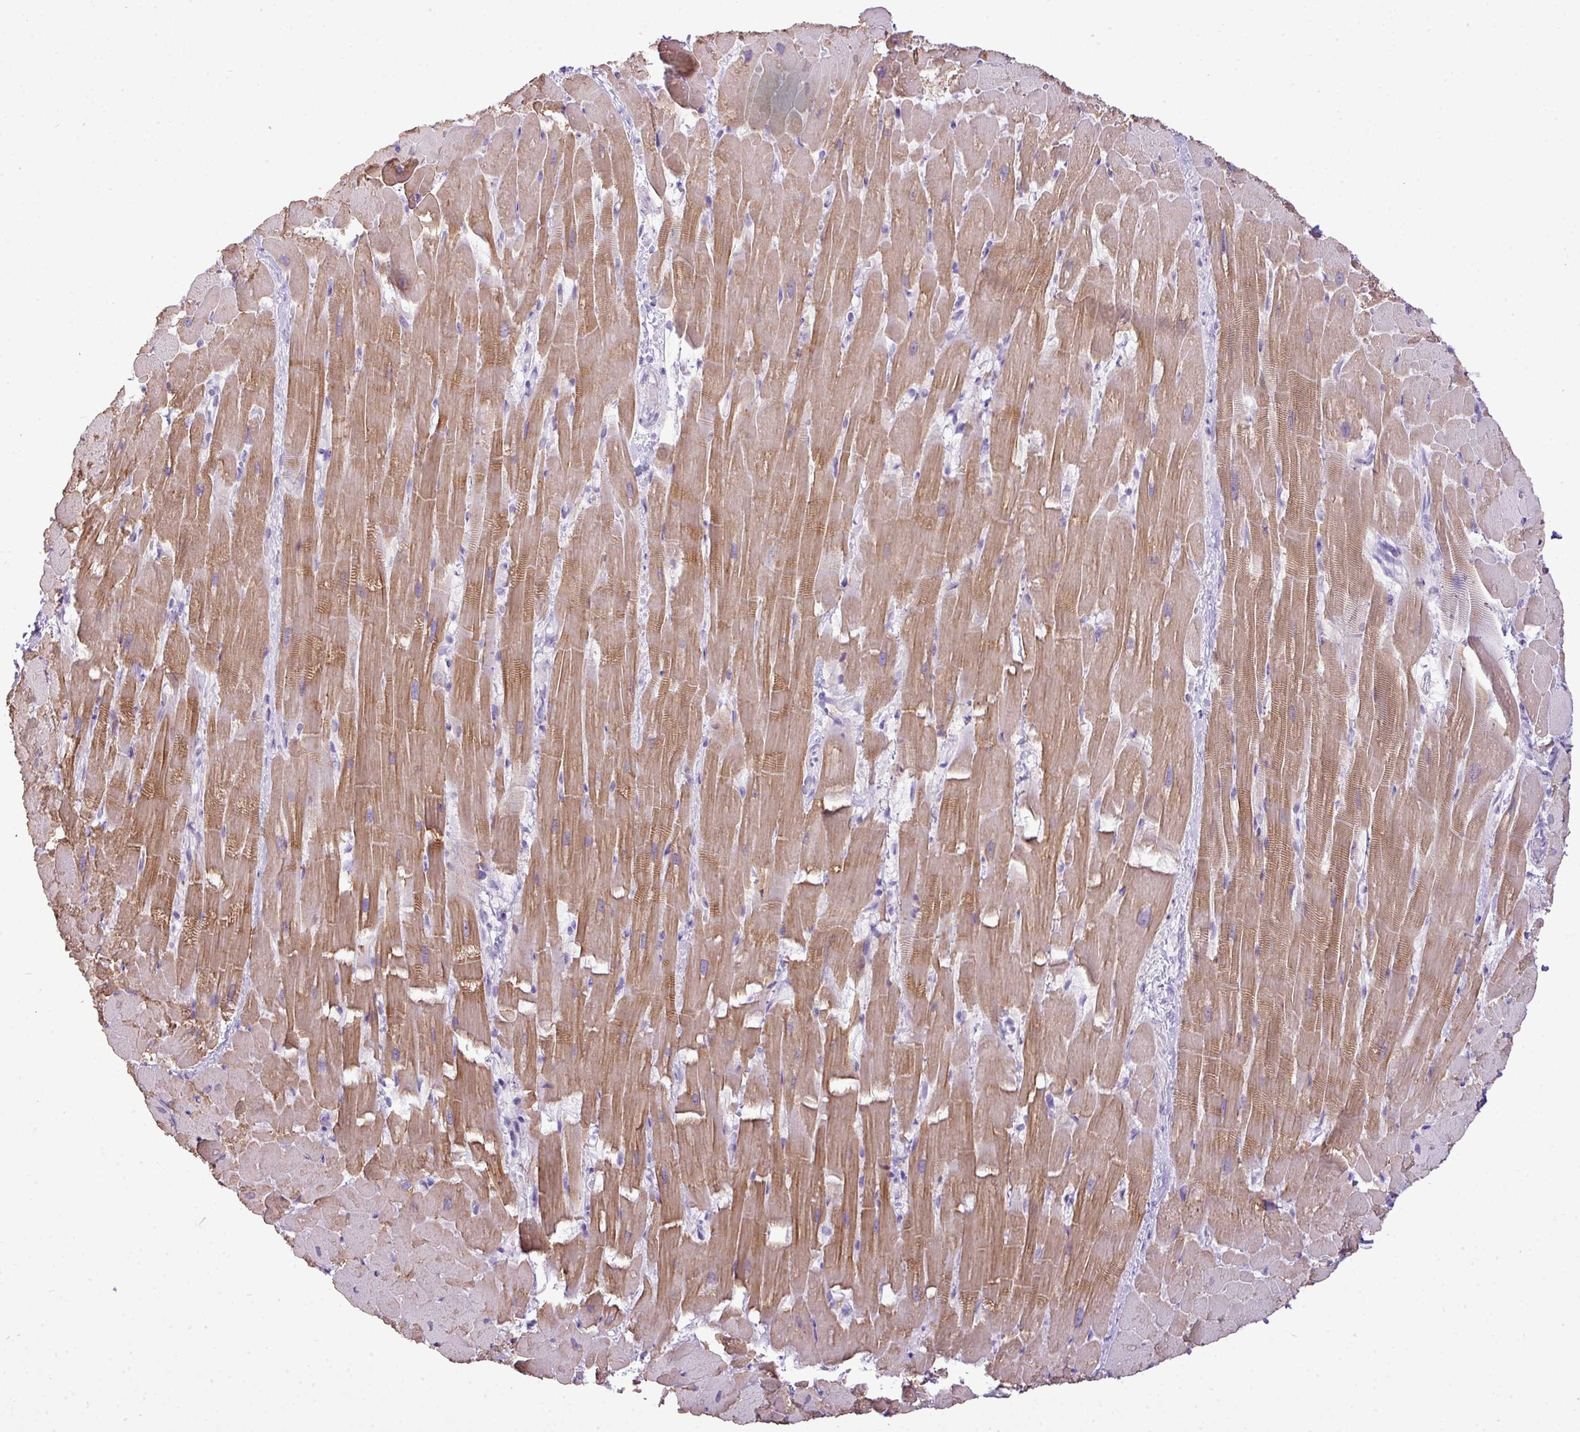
{"staining": {"intensity": "moderate", "quantity": "25%-75%", "location": "cytoplasmic/membranous"}, "tissue": "heart muscle", "cell_type": "Cardiomyocytes", "image_type": "normal", "snomed": [{"axis": "morphology", "description": "Normal tissue, NOS"}, {"axis": "topography", "description": "Heart"}], "caption": "A micrograph of human heart muscle stained for a protein exhibits moderate cytoplasmic/membranous brown staining in cardiomyocytes.", "gene": "FAM43A", "patient": {"sex": "male", "age": 37}}